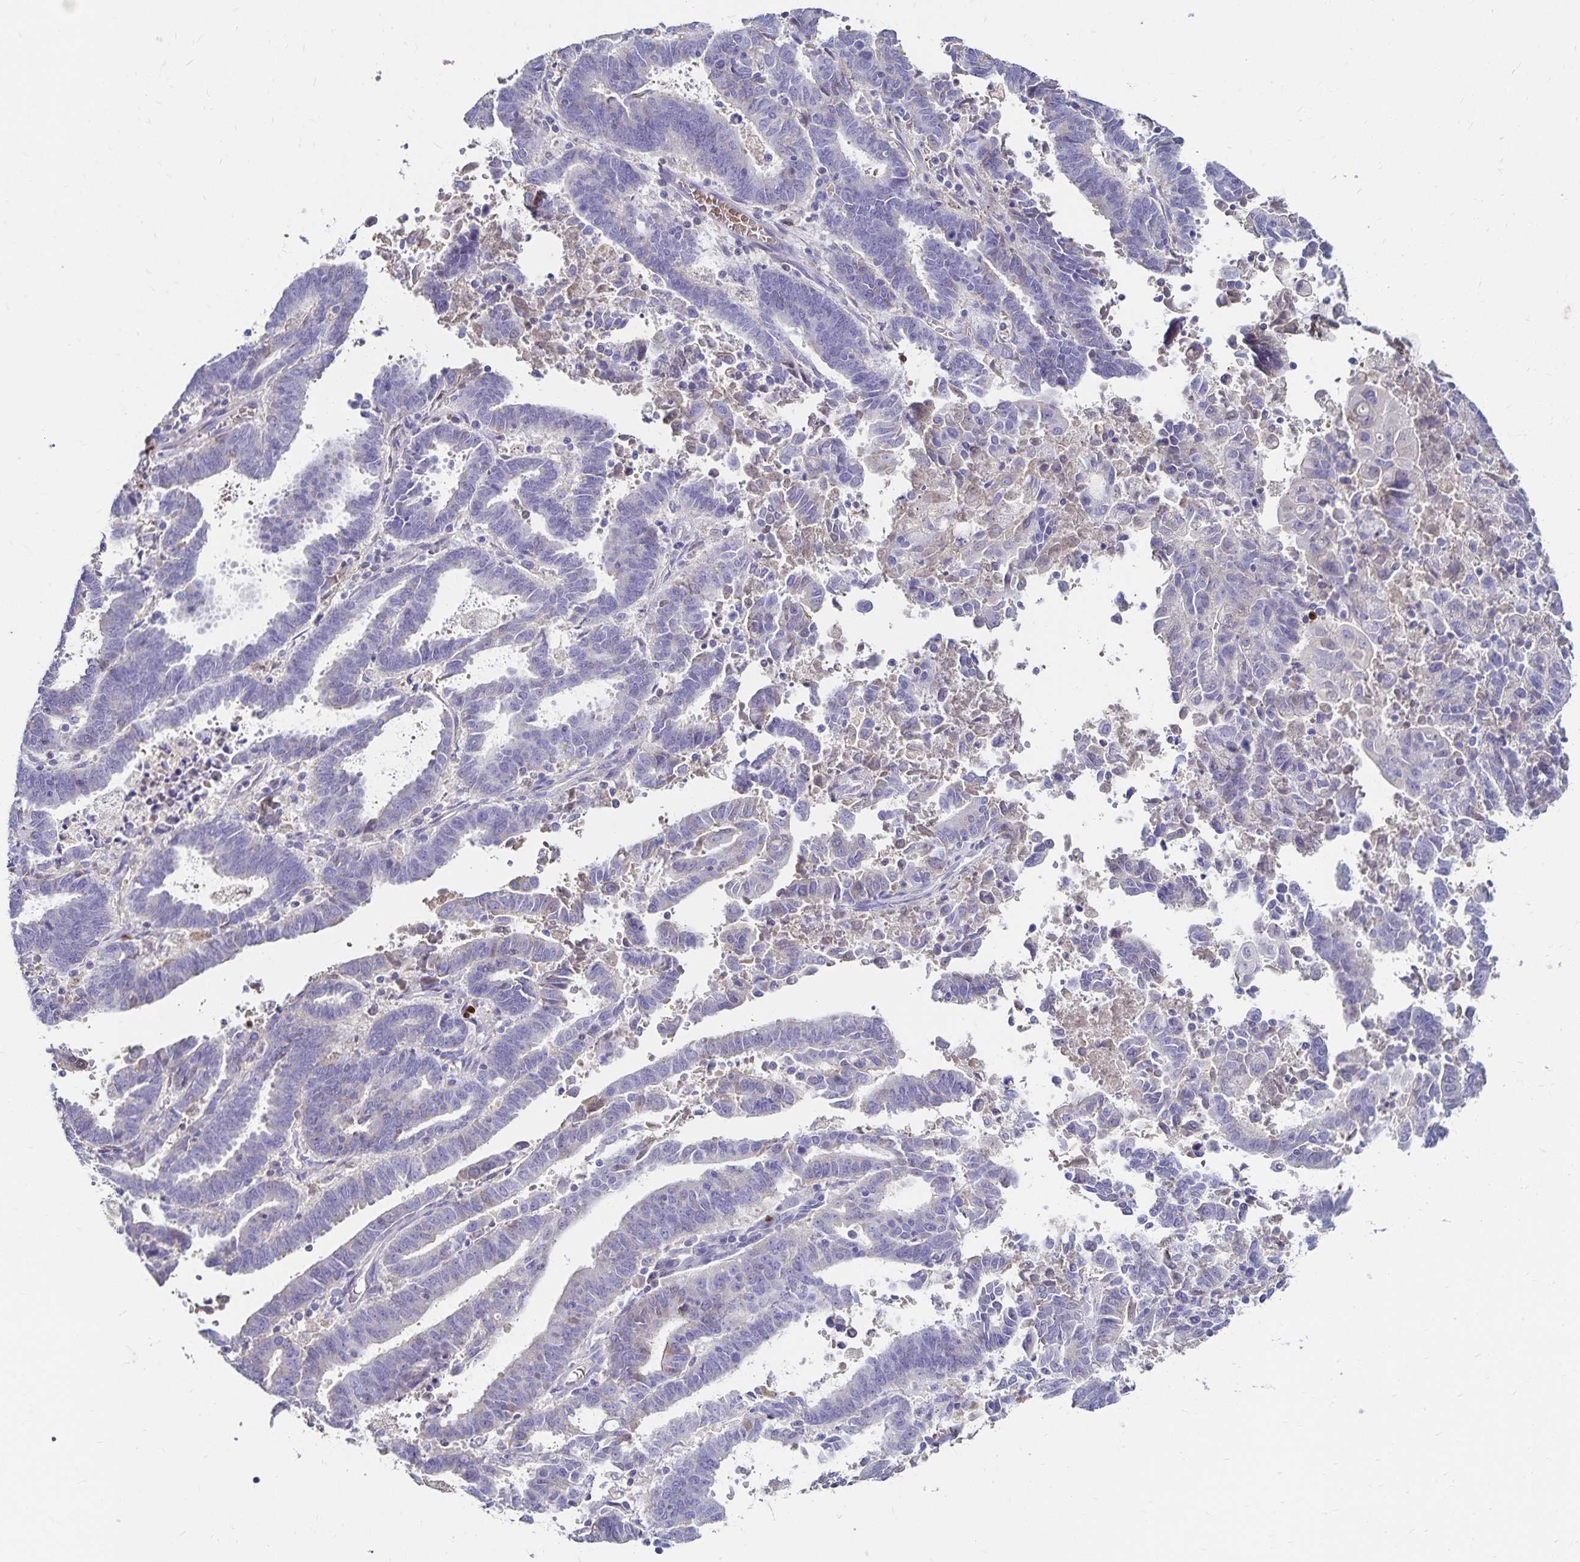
{"staining": {"intensity": "negative", "quantity": "none", "location": "none"}, "tissue": "endometrial cancer", "cell_type": "Tumor cells", "image_type": "cancer", "snomed": [{"axis": "morphology", "description": "Adenocarcinoma, NOS"}, {"axis": "topography", "description": "Uterus"}], "caption": "Adenocarcinoma (endometrial) was stained to show a protein in brown. There is no significant staining in tumor cells.", "gene": "PAX5", "patient": {"sex": "female", "age": 83}}